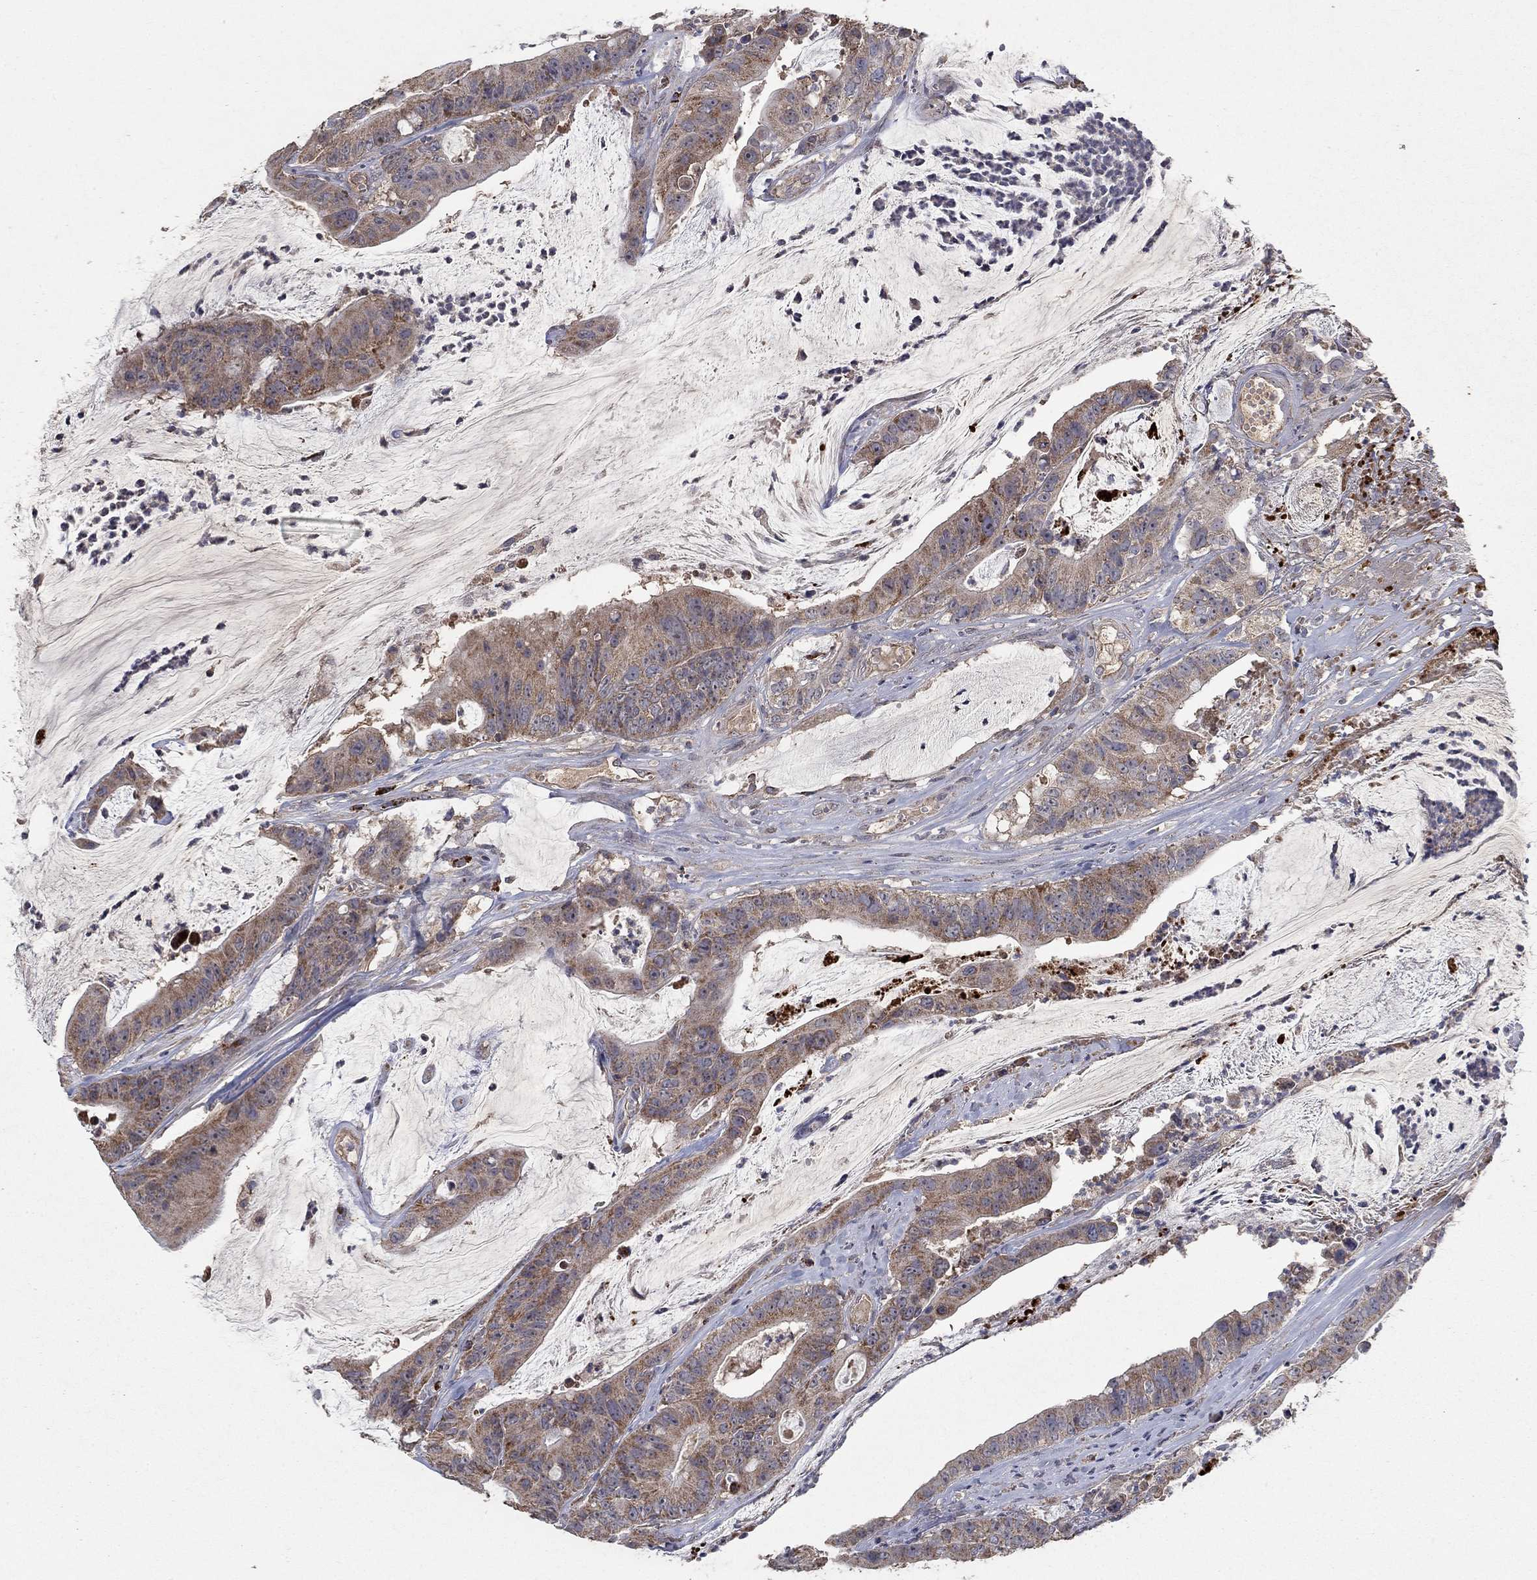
{"staining": {"intensity": "moderate", "quantity": ">75%", "location": "cytoplasmic/membranous"}, "tissue": "colorectal cancer", "cell_type": "Tumor cells", "image_type": "cancer", "snomed": [{"axis": "morphology", "description": "Adenocarcinoma, NOS"}, {"axis": "topography", "description": "Colon"}], "caption": "Colorectal cancer tissue exhibits moderate cytoplasmic/membranous expression in about >75% of tumor cells, visualized by immunohistochemistry.", "gene": "GPSM1", "patient": {"sex": "female", "age": 69}}